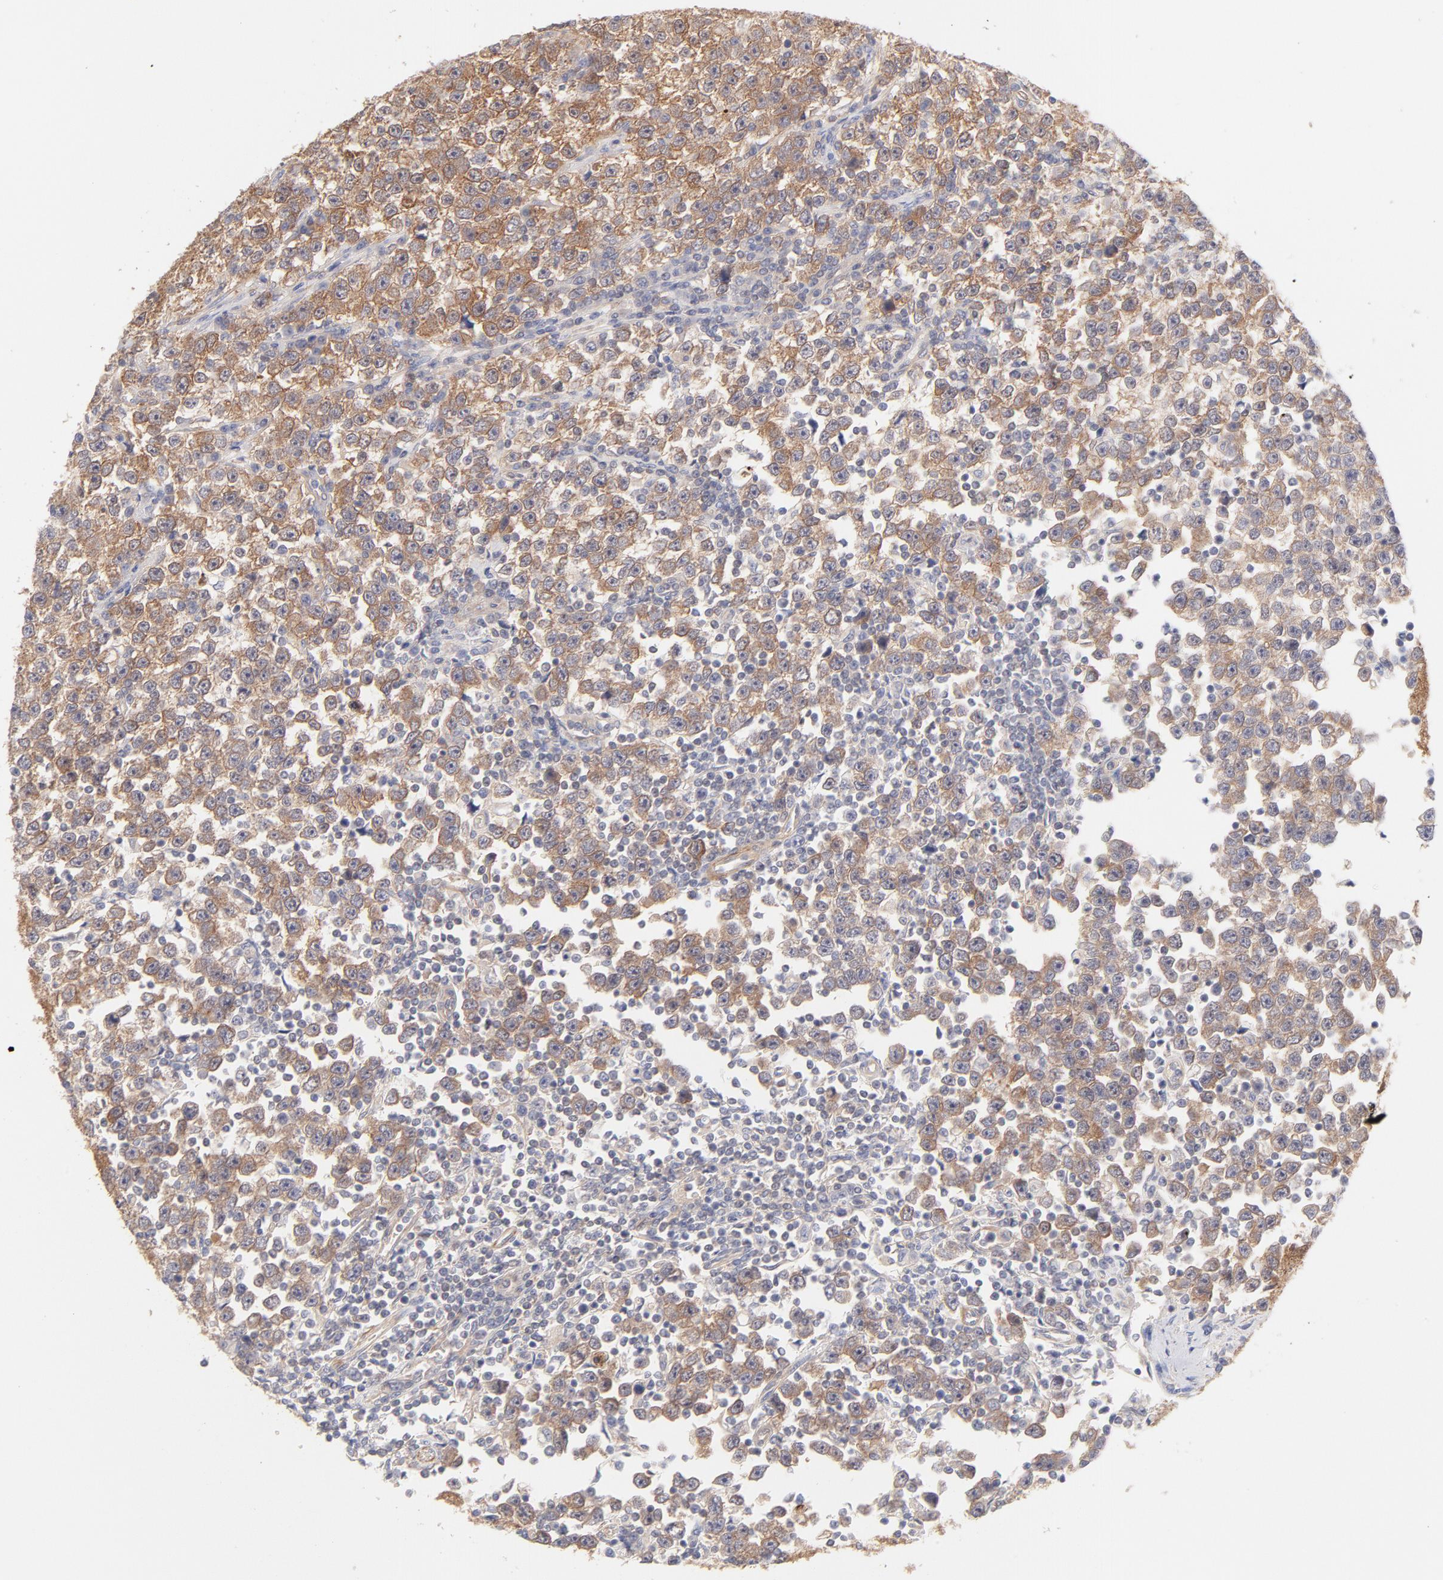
{"staining": {"intensity": "moderate", "quantity": ">75%", "location": "cytoplasmic/membranous"}, "tissue": "testis cancer", "cell_type": "Tumor cells", "image_type": "cancer", "snomed": [{"axis": "morphology", "description": "Seminoma, NOS"}, {"axis": "topography", "description": "Testis"}], "caption": "A high-resolution micrograph shows immunohistochemistry (IHC) staining of seminoma (testis), which displays moderate cytoplasmic/membranous staining in about >75% of tumor cells.", "gene": "LDLRAP1", "patient": {"sex": "male", "age": 43}}